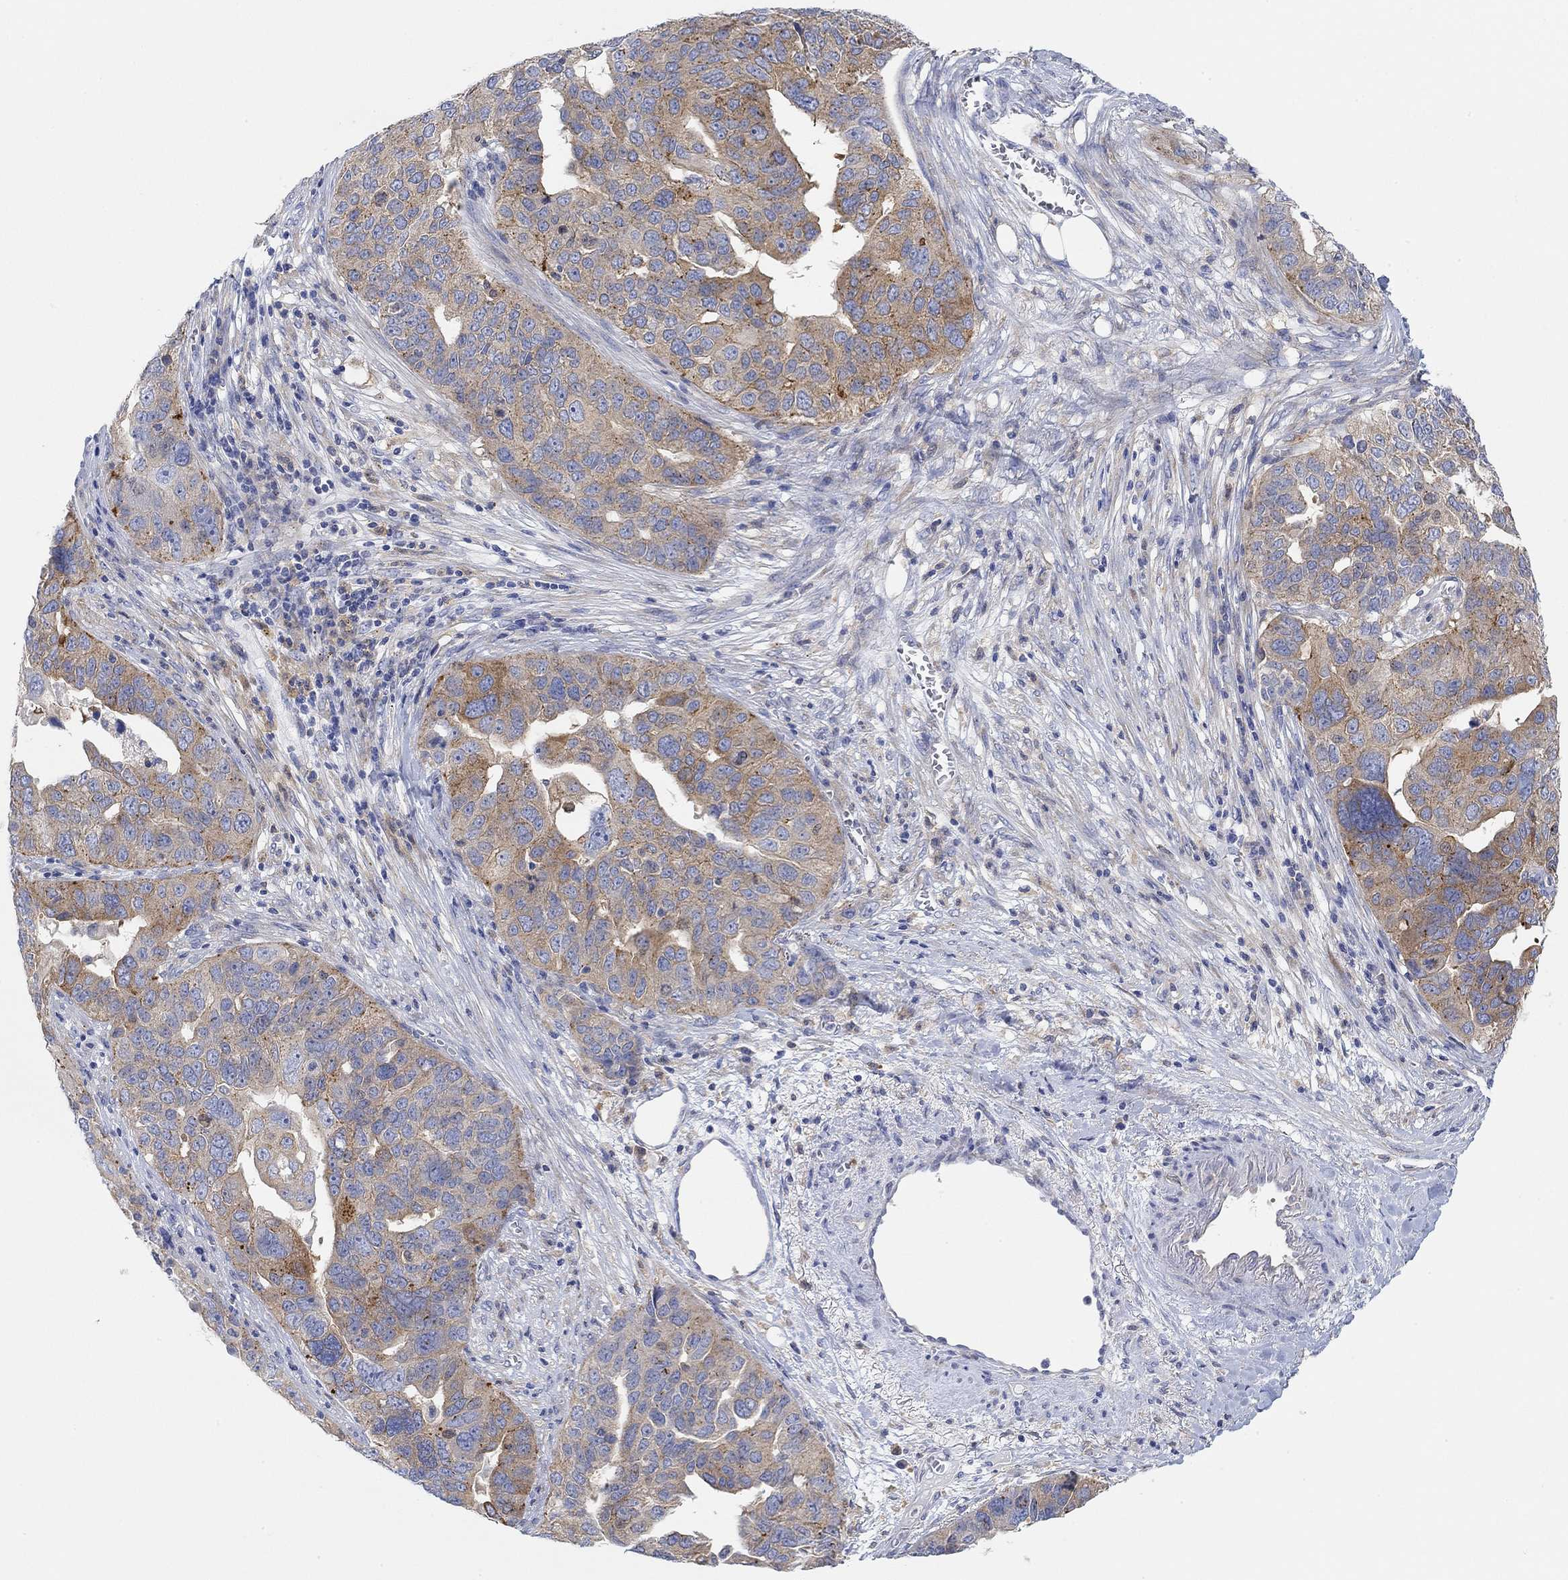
{"staining": {"intensity": "strong", "quantity": "<25%", "location": "cytoplasmic/membranous"}, "tissue": "ovarian cancer", "cell_type": "Tumor cells", "image_type": "cancer", "snomed": [{"axis": "morphology", "description": "Carcinoma, endometroid"}, {"axis": "topography", "description": "Soft tissue"}, {"axis": "topography", "description": "Ovary"}], "caption": "Ovarian cancer (endometroid carcinoma) stained with a brown dye demonstrates strong cytoplasmic/membranous positive expression in about <25% of tumor cells.", "gene": "RGS1", "patient": {"sex": "female", "age": 52}}